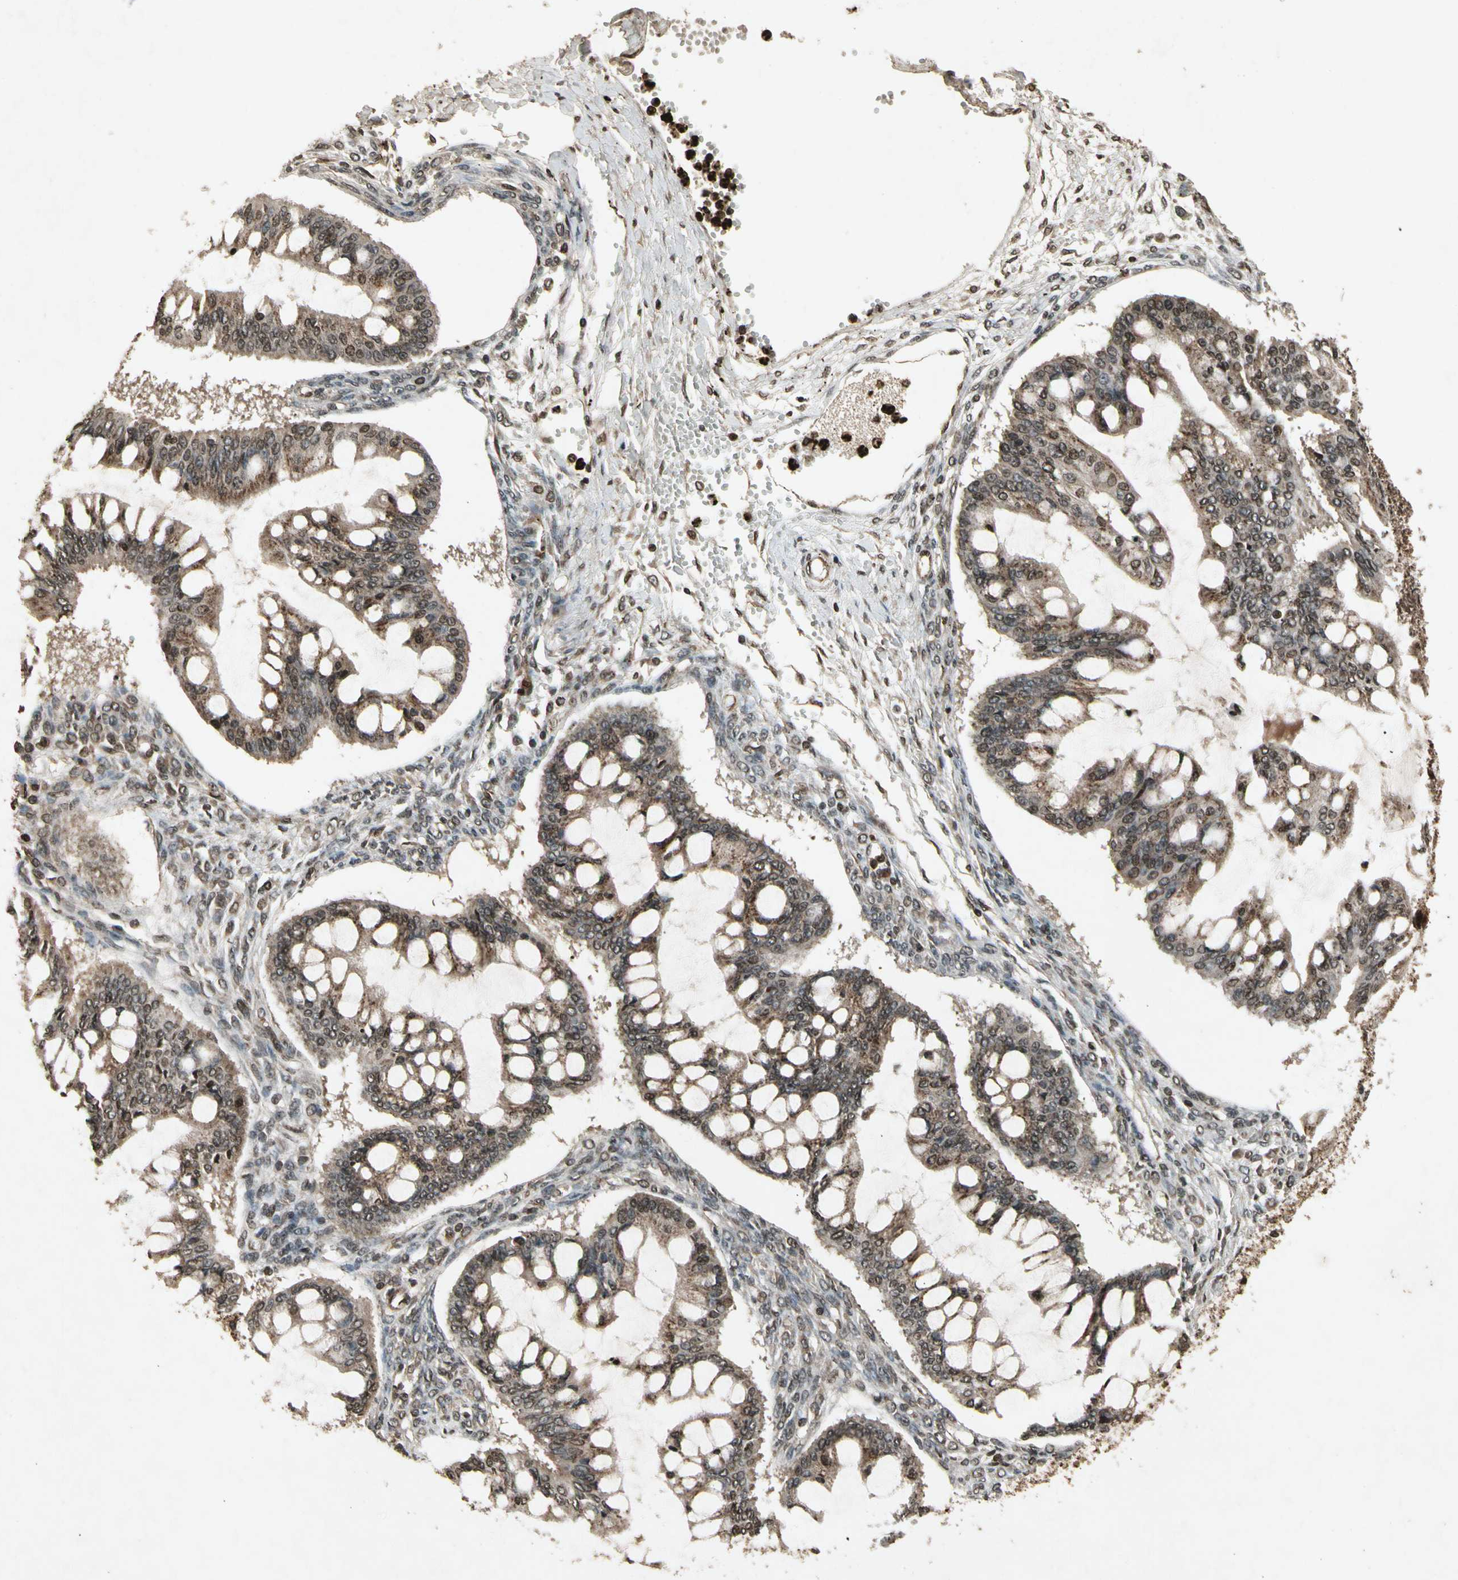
{"staining": {"intensity": "moderate", "quantity": ">75%", "location": "cytoplasmic/membranous"}, "tissue": "ovarian cancer", "cell_type": "Tumor cells", "image_type": "cancer", "snomed": [{"axis": "morphology", "description": "Cystadenocarcinoma, mucinous, NOS"}, {"axis": "topography", "description": "Ovary"}], "caption": "Human ovarian cancer (mucinous cystadenocarcinoma) stained with a protein marker exhibits moderate staining in tumor cells.", "gene": "GLRX", "patient": {"sex": "female", "age": 73}}